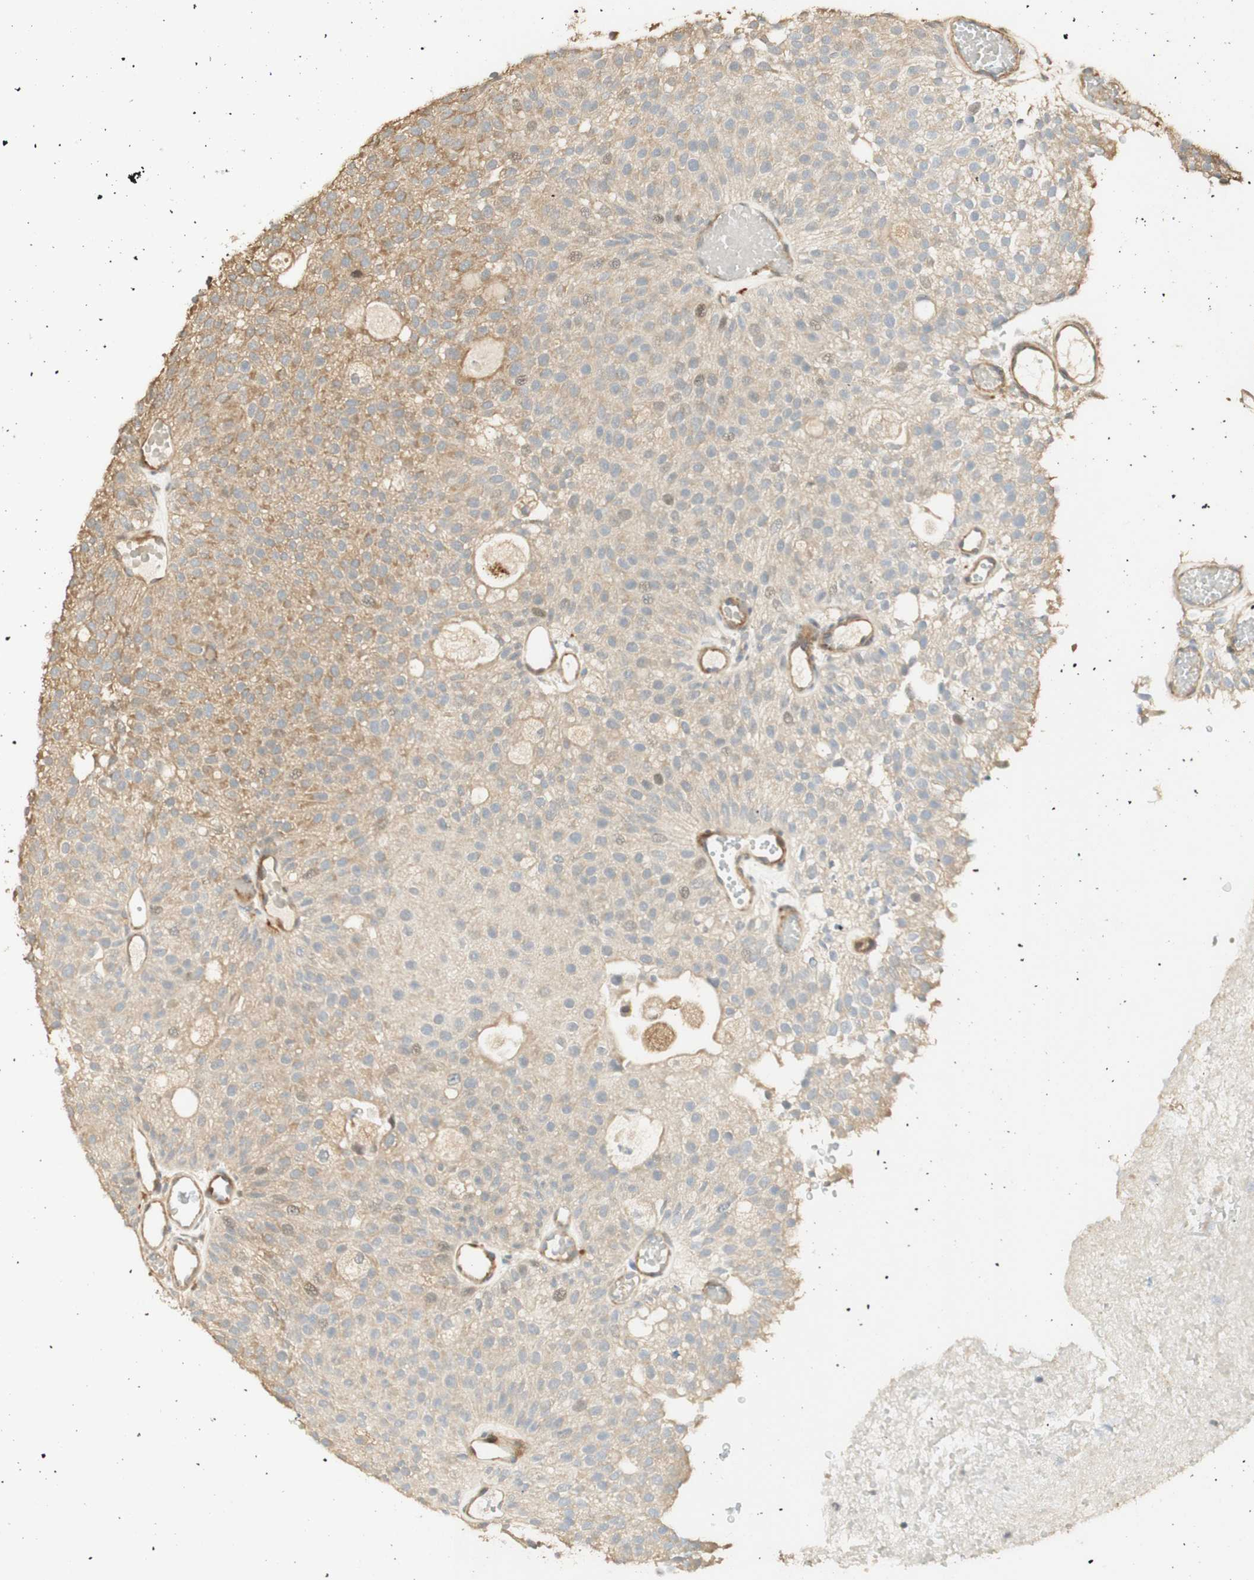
{"staining": {"intensity": "weak", "quantity": ">75%", "location": "cytoplasmic/membranous"}, "tissue": "urothelial cancer", "cell_type": "Tumor cells", "image_type": "cancer", "snomed": [{"axis": "morphology", "description": "Urothelial carcinoma, Low grade"}, {"axis": "topography", "description": "Urinary bladder"}], "caption": "High-magnification brightfield microscopy of urothelial cancer stained with DAB (brown) and counterstained with hematoxylin (blue). tumor cells exhibit weak cytoplasmic/membranous staining is identified in approximately>75% of cells.", "gene": "AGER", "patient": {"sex": "male", "age": 78}}